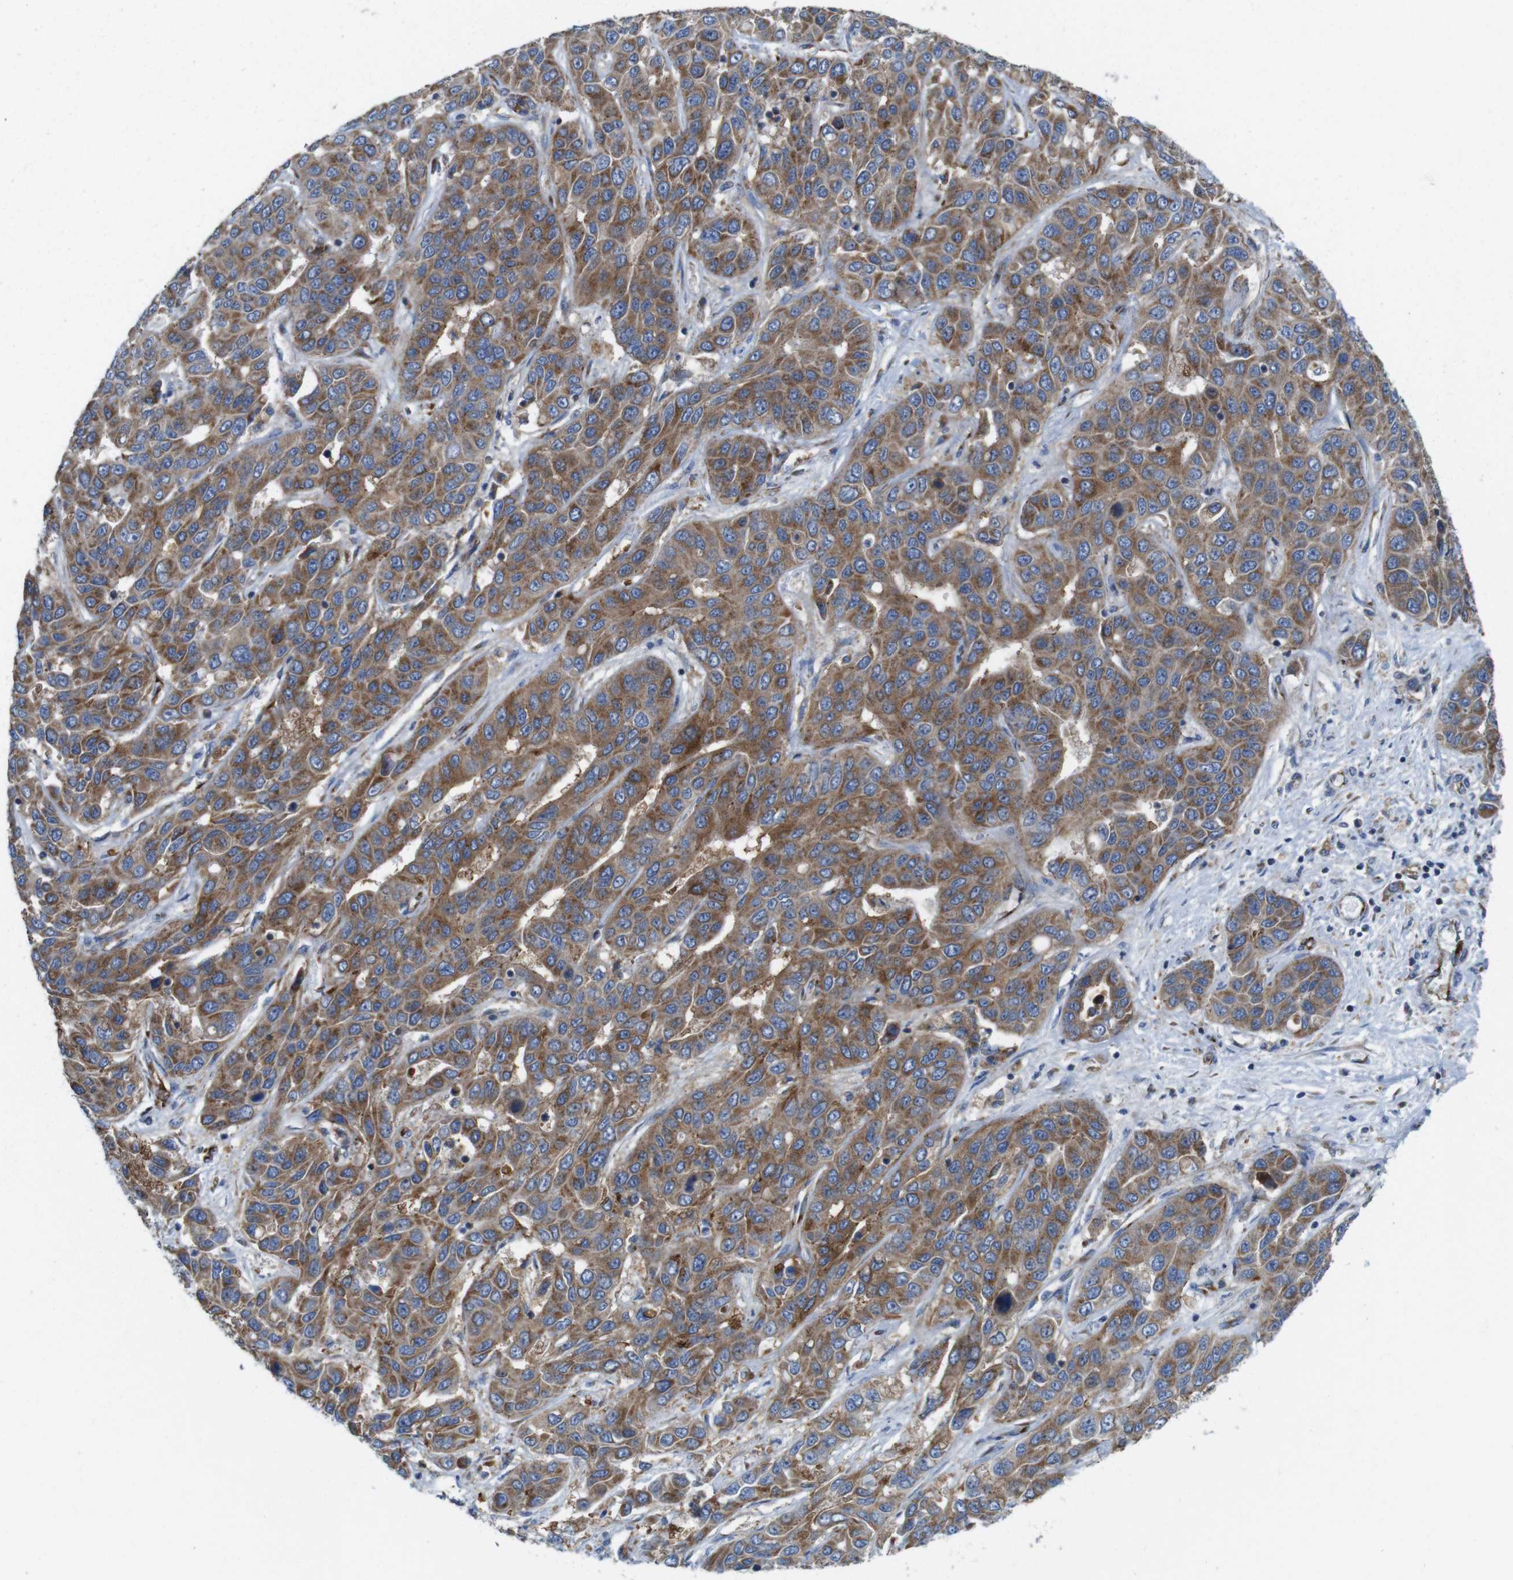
{"staining": {"intensity": "moderate", "quantity": ">75%", "location": "cytoplasmic/membranous"}, "tissue": "liver cancer", "cell_type": "Tumor cells", "image_type": "cancer", "snomed": [{"axis": "morphology", "description": "Cholangiocarcinoma"}, {"axis": "topography", "description": "Liver"}], "caption": "Approximately >75% of tumor cells in human liver cancer (cholangiocarcinoma) show moderate cytoplasmic/membranous protein expression as visualized by brown immunohistochemical staining.", "gene": "EFCAB14", "patient": {"sex": "female", "age": 52}}